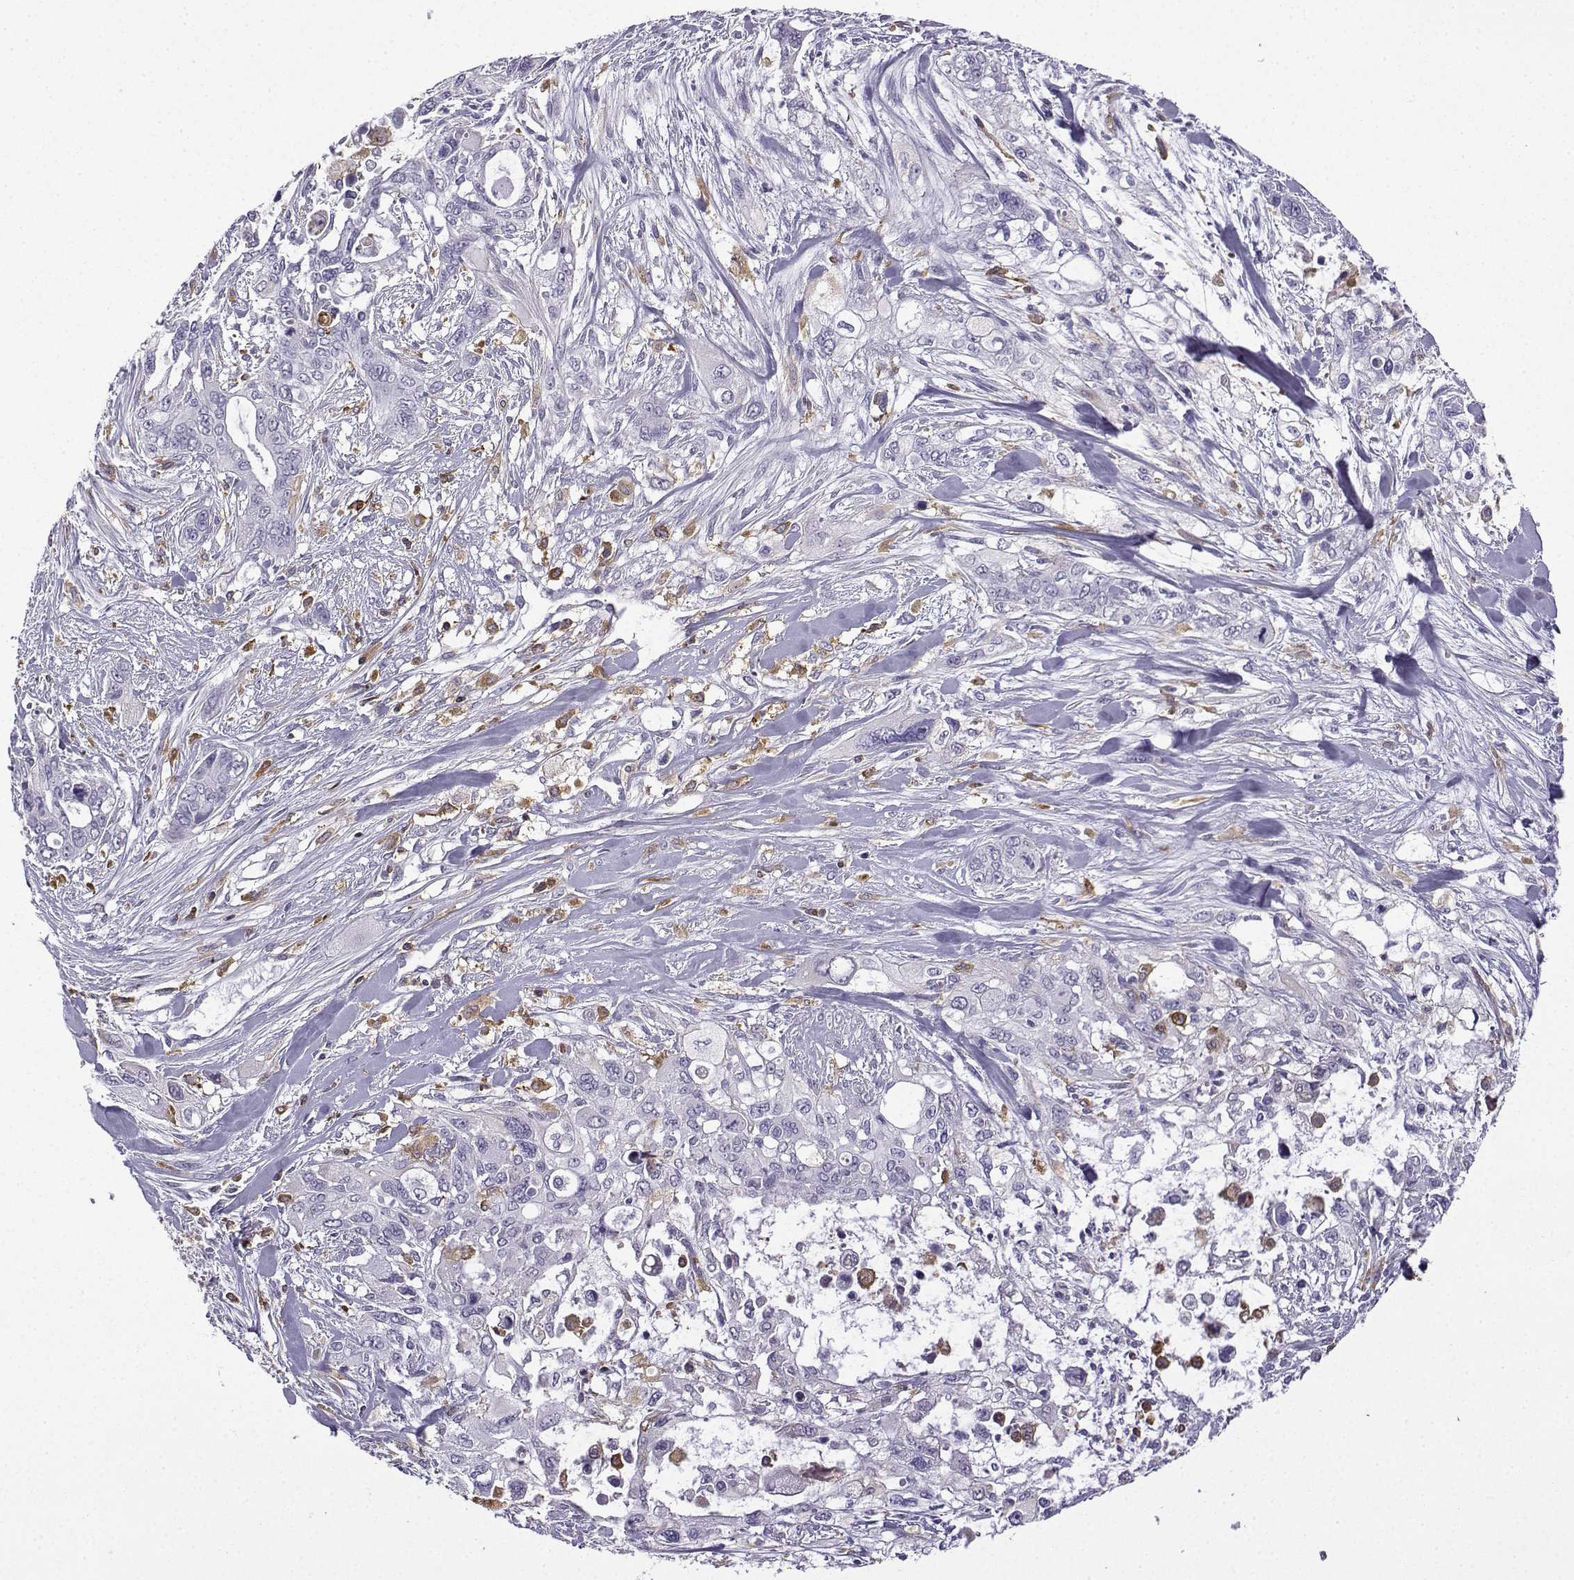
{"staining": {"intensity": "negative", "quantity": "none", "location": "none"}, "tissue": "pancreatic cancer", "cell_type": "Tumor cells", "image_type": "cancer", "snomed": [{"axis": "morphology", "description": "Adenocarcinoma, NOS"}, {"axis": "topography", "description": "Pancreas"}], "caption": "There is no significant expression in tumor cells of adenocarcinoma (pancreatic).", "gene": "DOCK10", "patient": {"sex": "male", "age": 47}}